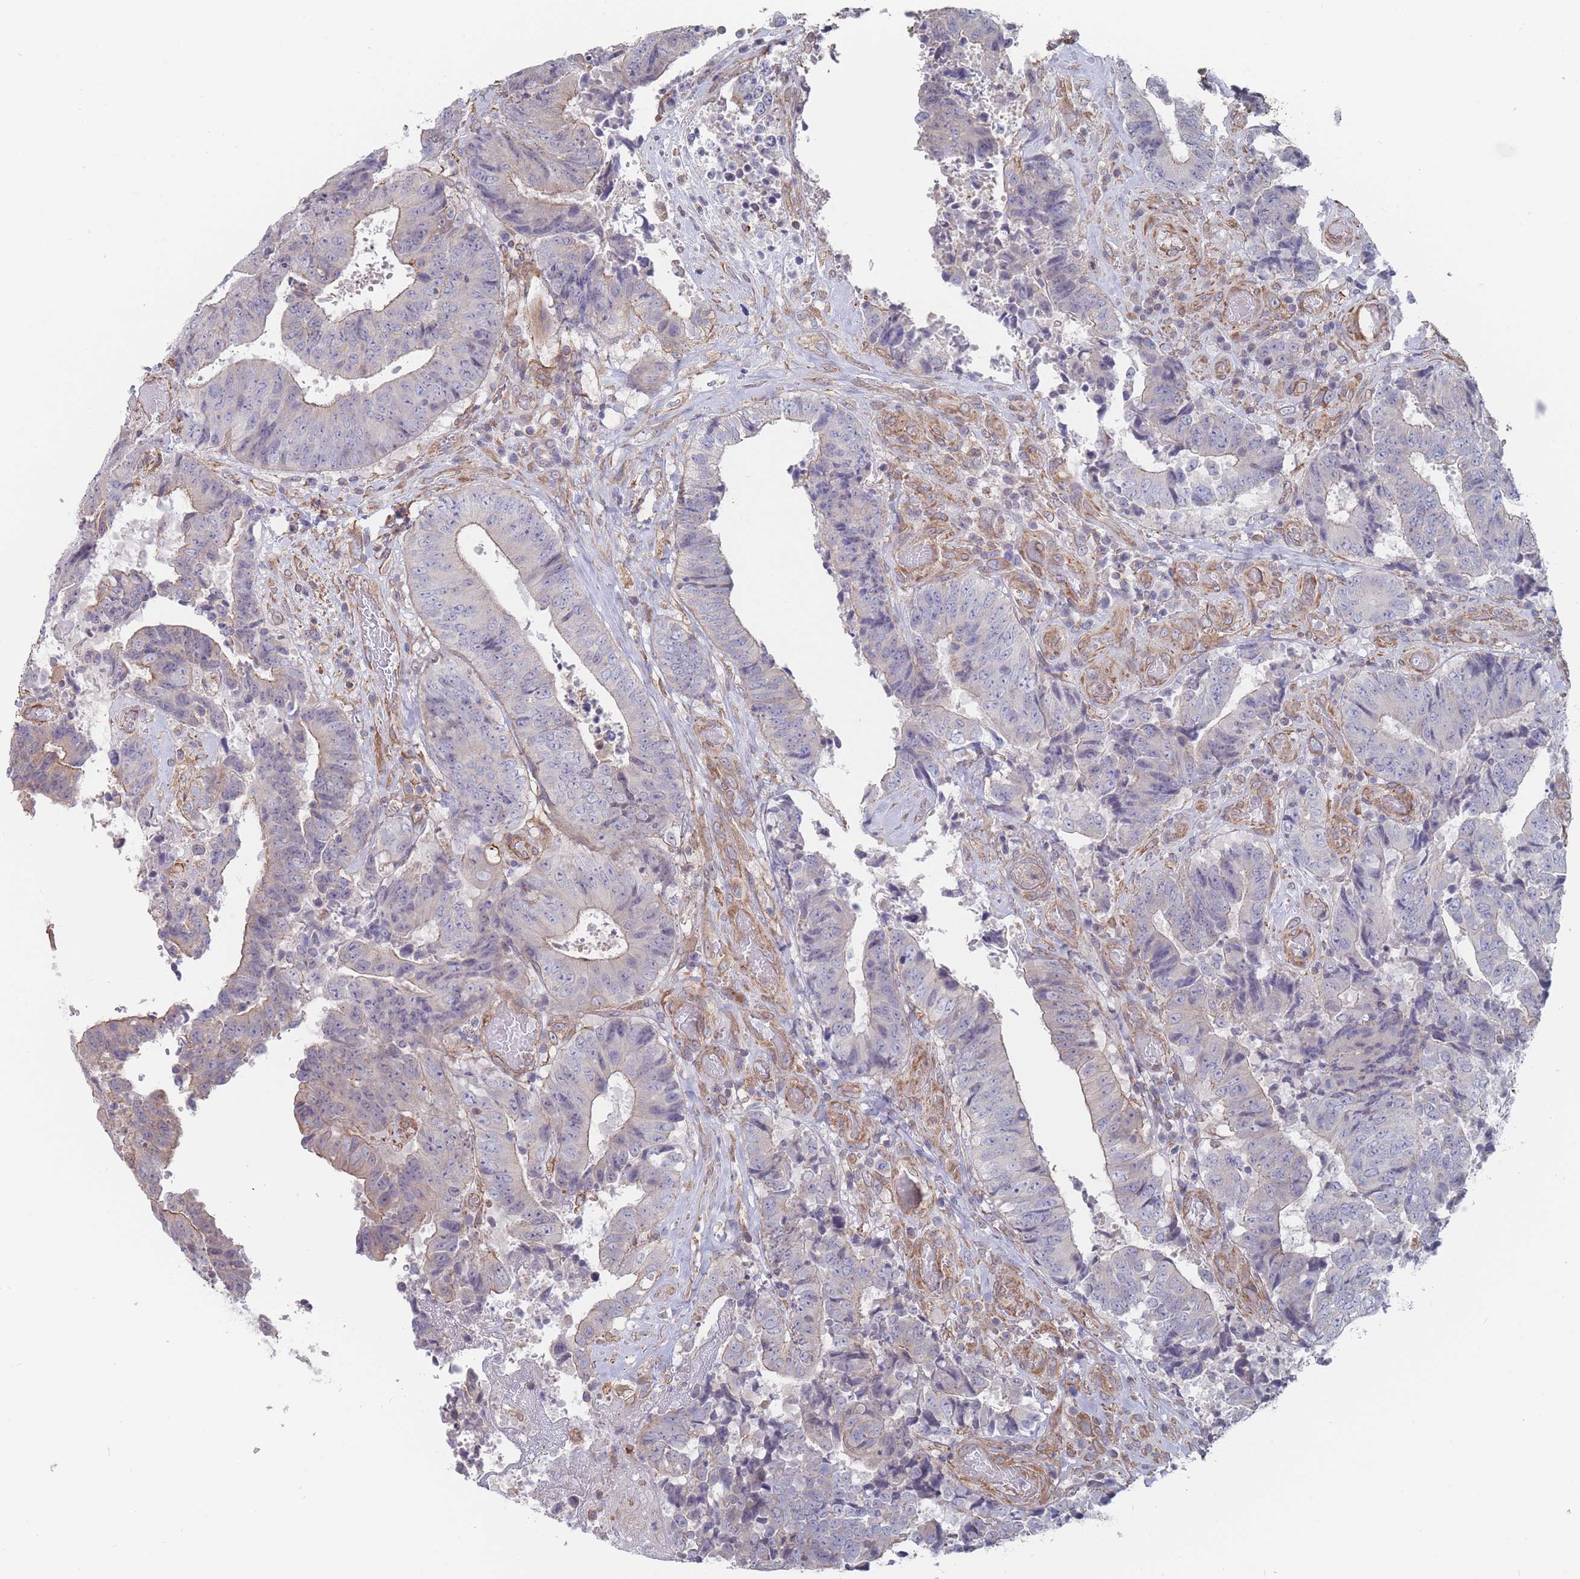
{"staining": {"intensity": "moderate", "quantity": "<25%", "location": "cytoplasmic/membranous"}, "tissue": "colorectal cancer", "cell_type": "Tumor cells", "image_type": "cancer", "snomed": [{"axis": "morphology", "description": "Adenocarcinoma, NOS"}, {"axis": "topography", "description": "Rectum"}], "caption": "Colorectal cancer (adenocarcinoma) stained for a protein (brown) displays moderate cytoplasmic/membranous positive expression in about <25% of tumor cells.", "gene": "SLC1A6", "patient": {"sex": "male", "age": 72}}